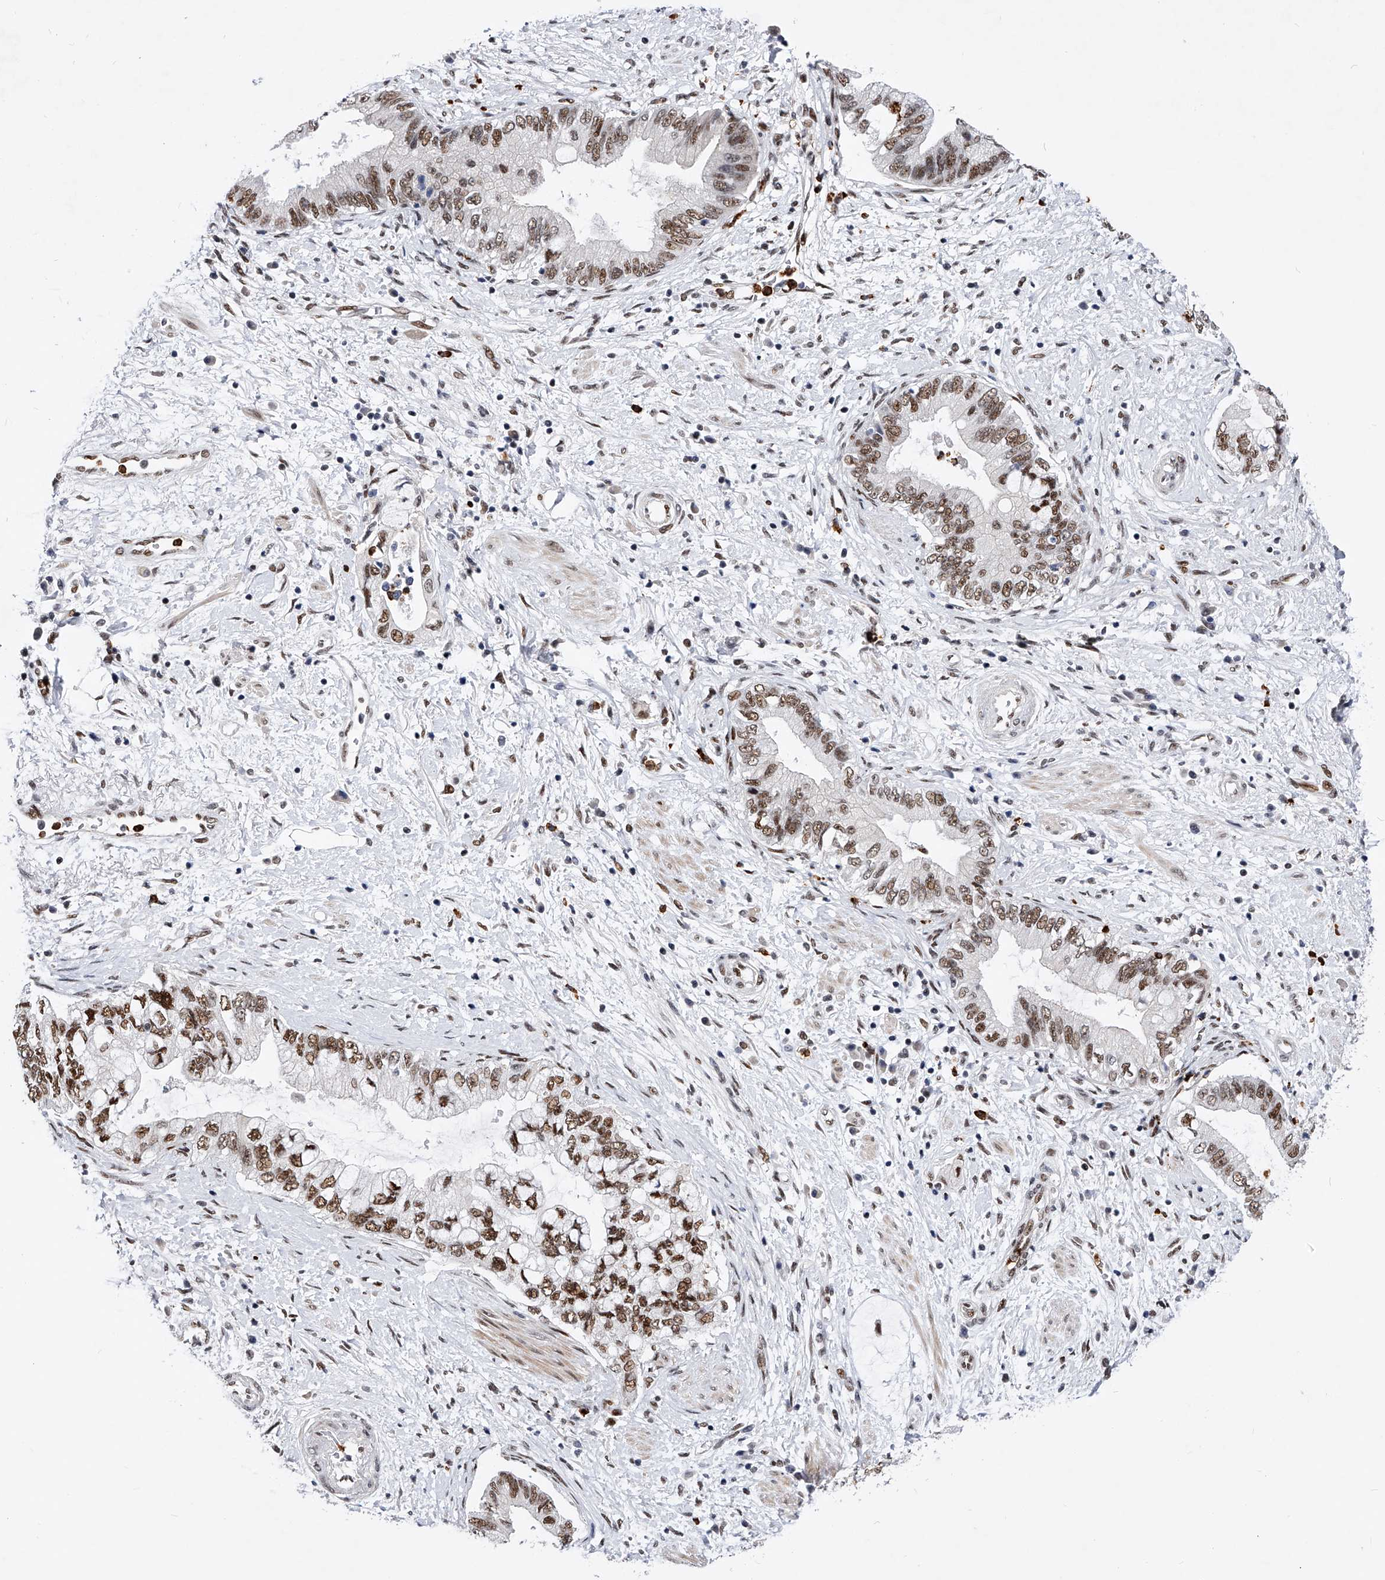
{"staining": {"intensity": "moderate", "quantity": ">75%", "location": "nuclear"}, "tissue": "pancreatic cancer", "cell_type": "Tumor cells", "image_type": "cancer", "snomed": [{"axis": "morphology", "description": "Adenocarcinoma, NOS"}, {"axis": "topography", "description": "Pancreas"}], "caption": "A histopathology image showing moderate nuclear staining in approximately >75% of tumor cells in pancreatic cancer (adenocarcinoma), as visualized by brown immunohistochemical staining.", "gene": "TESK2", "patient": {"sex": "female", "age": 73}}